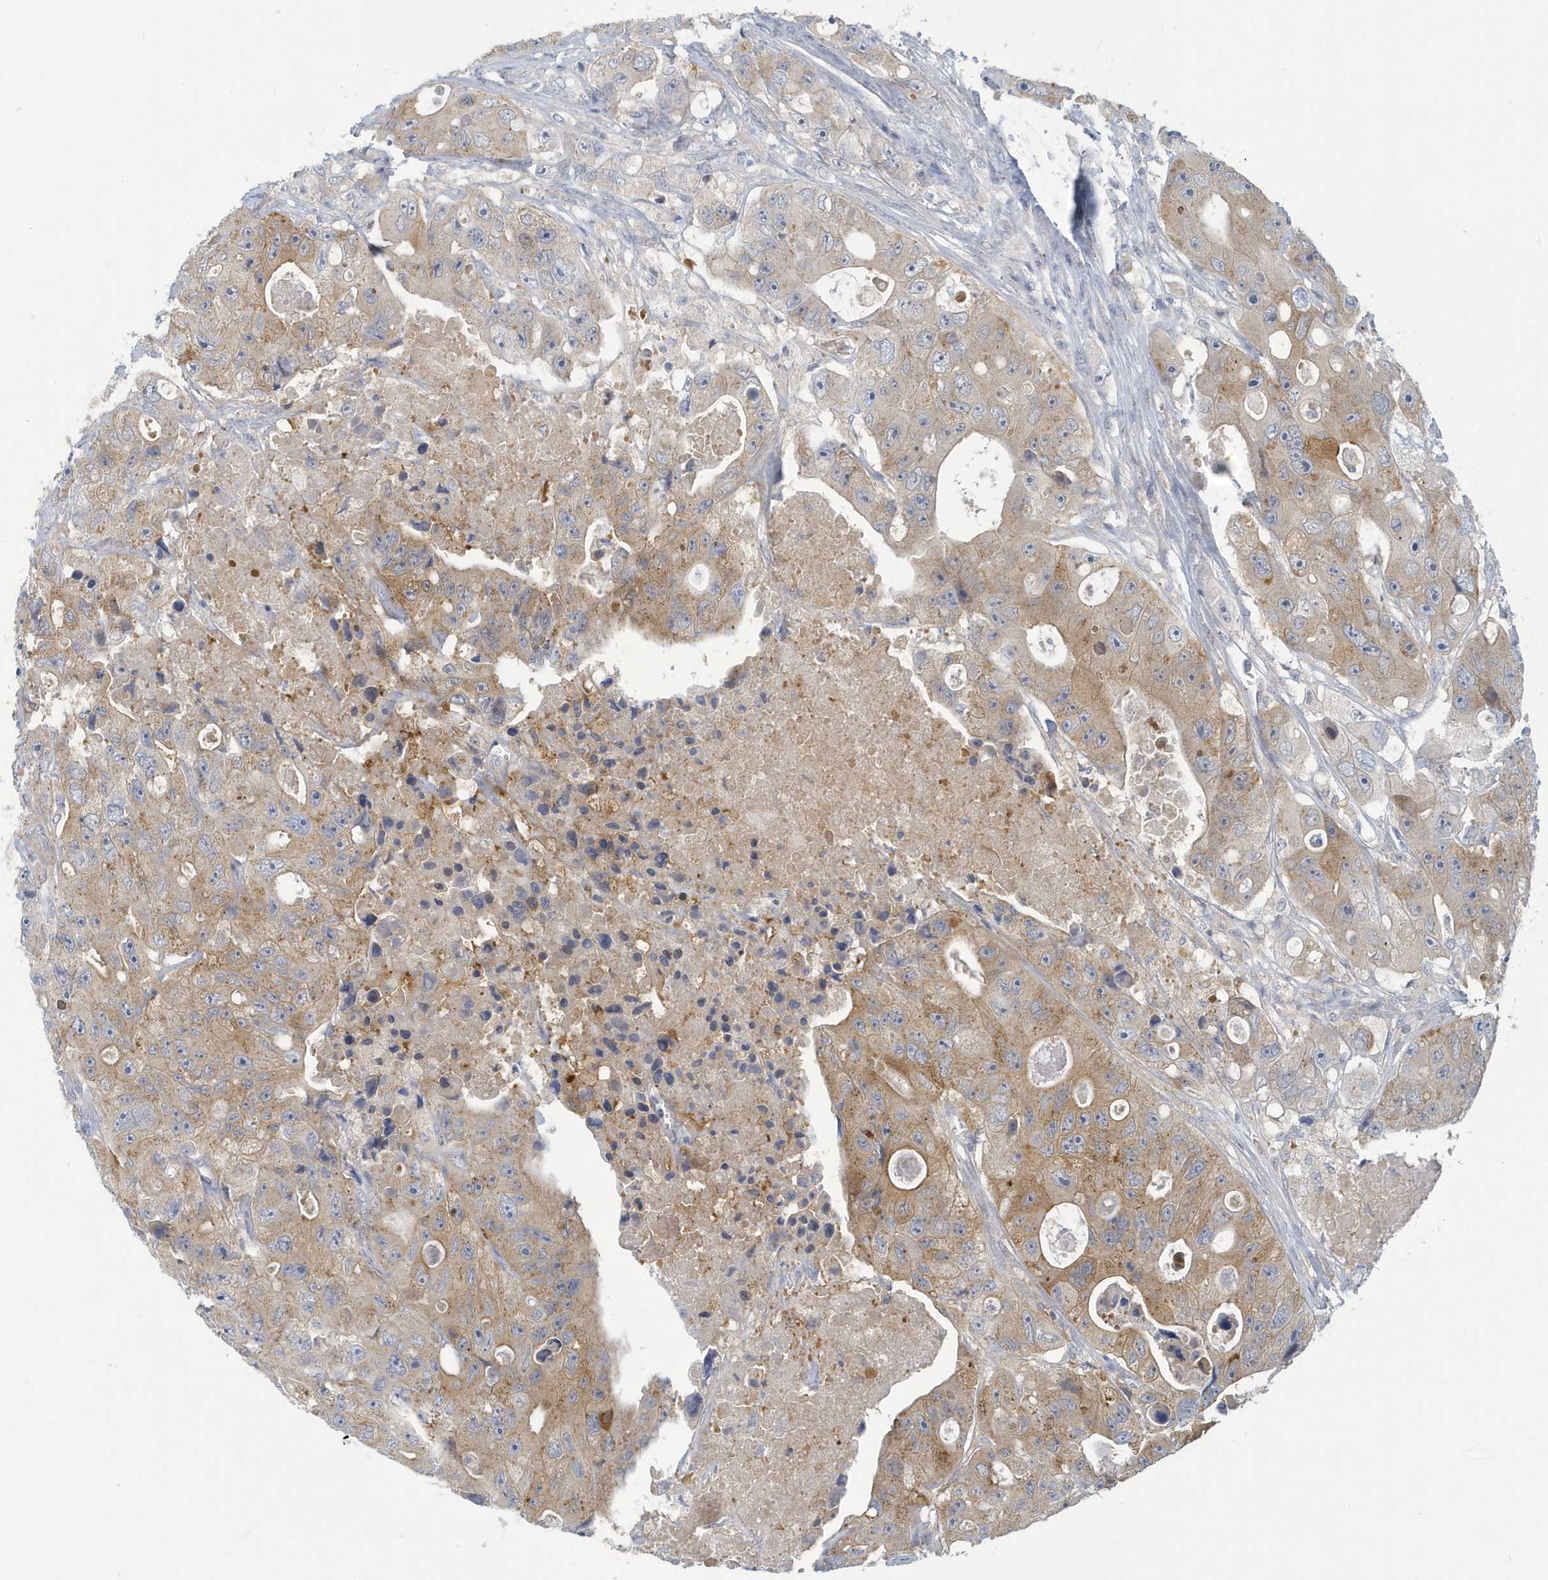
{"staining": {"intensity": "moderate", "quantity": ">75%", "location": "cytoplasmic/membranous"}, "tissue": "colorectal cancer", "cell_type": "Tumor cells", "image_type": "cancer", "snomed": [{"axis": "morphology", "description": "Adenocarcinoma, NOS"}, {"axis": "topography", "description": "Colon"}], "caption": "An immunohistochemistry (IHC) micrograph of neoplastic tissue is shown. Protein staining in brown highlights moderate cytoplasmic/membranous positivity in colorectal cancer (adenocarcinoma) within tumor cells. The staining is performed using DAB (3,3'-diaminobenzidine) brown chromogen to label protein expression. The nuclei are counter-stained blue using hematoxylin.", "gene": "VTA1", "patient": {"sex": "female", "age": 46}}